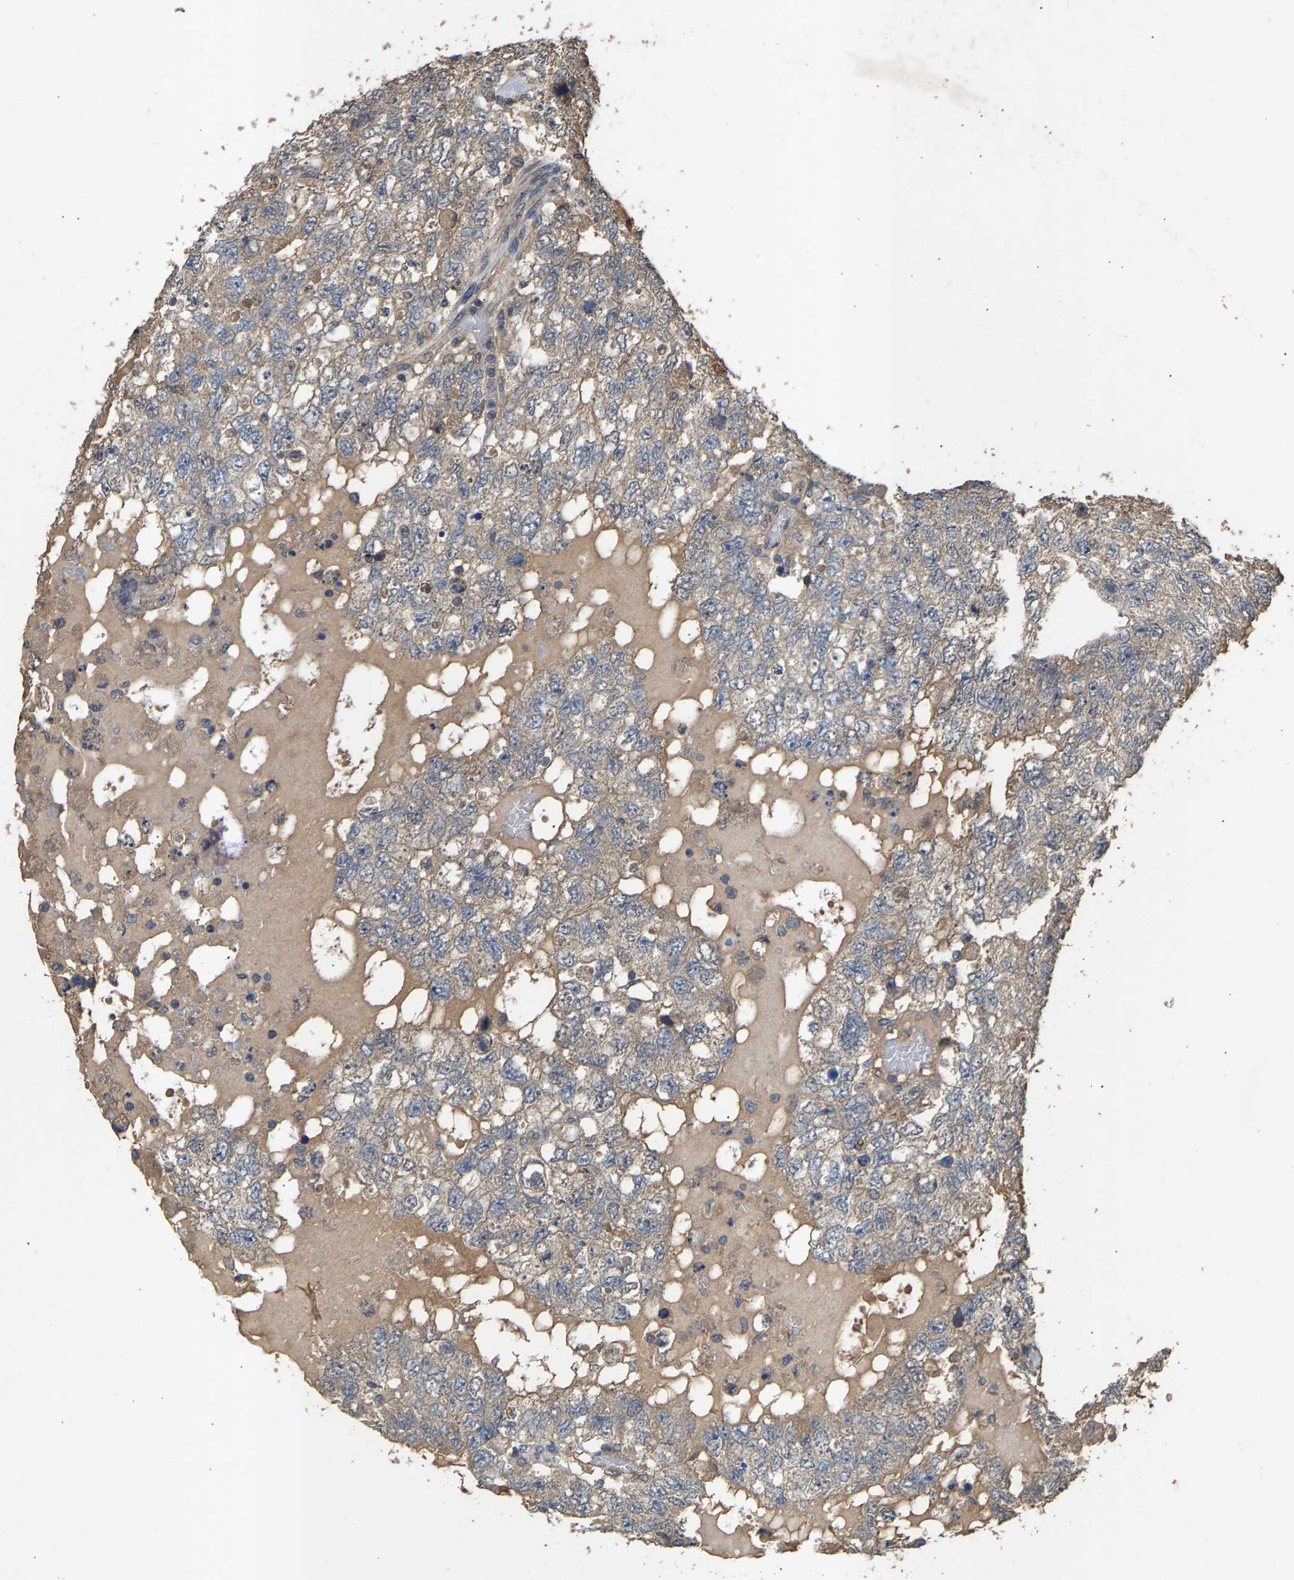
{"staining": {"intensity": "weak", "quantity": "<25%", "location": "cytoplasmic/membranous"}, "tissue": "testis cancer", "cell_type": "Tumor cells", "image_type": "cancer", "snomed": [{"axis": "morphology", "description": "Carcinoma, Embryonal, NOS"}, {"axis": "topography", "description": "Testis"}], "caption": "Photomicrograph shows no protein staining in tumor cells of testis cancer tissue. The staining is performed using DAB brown chromogen with nuclei counter-stained in using hematoxylin.", "gene": "HTRA3", "patient": {"sex": "male", "age": 36}}